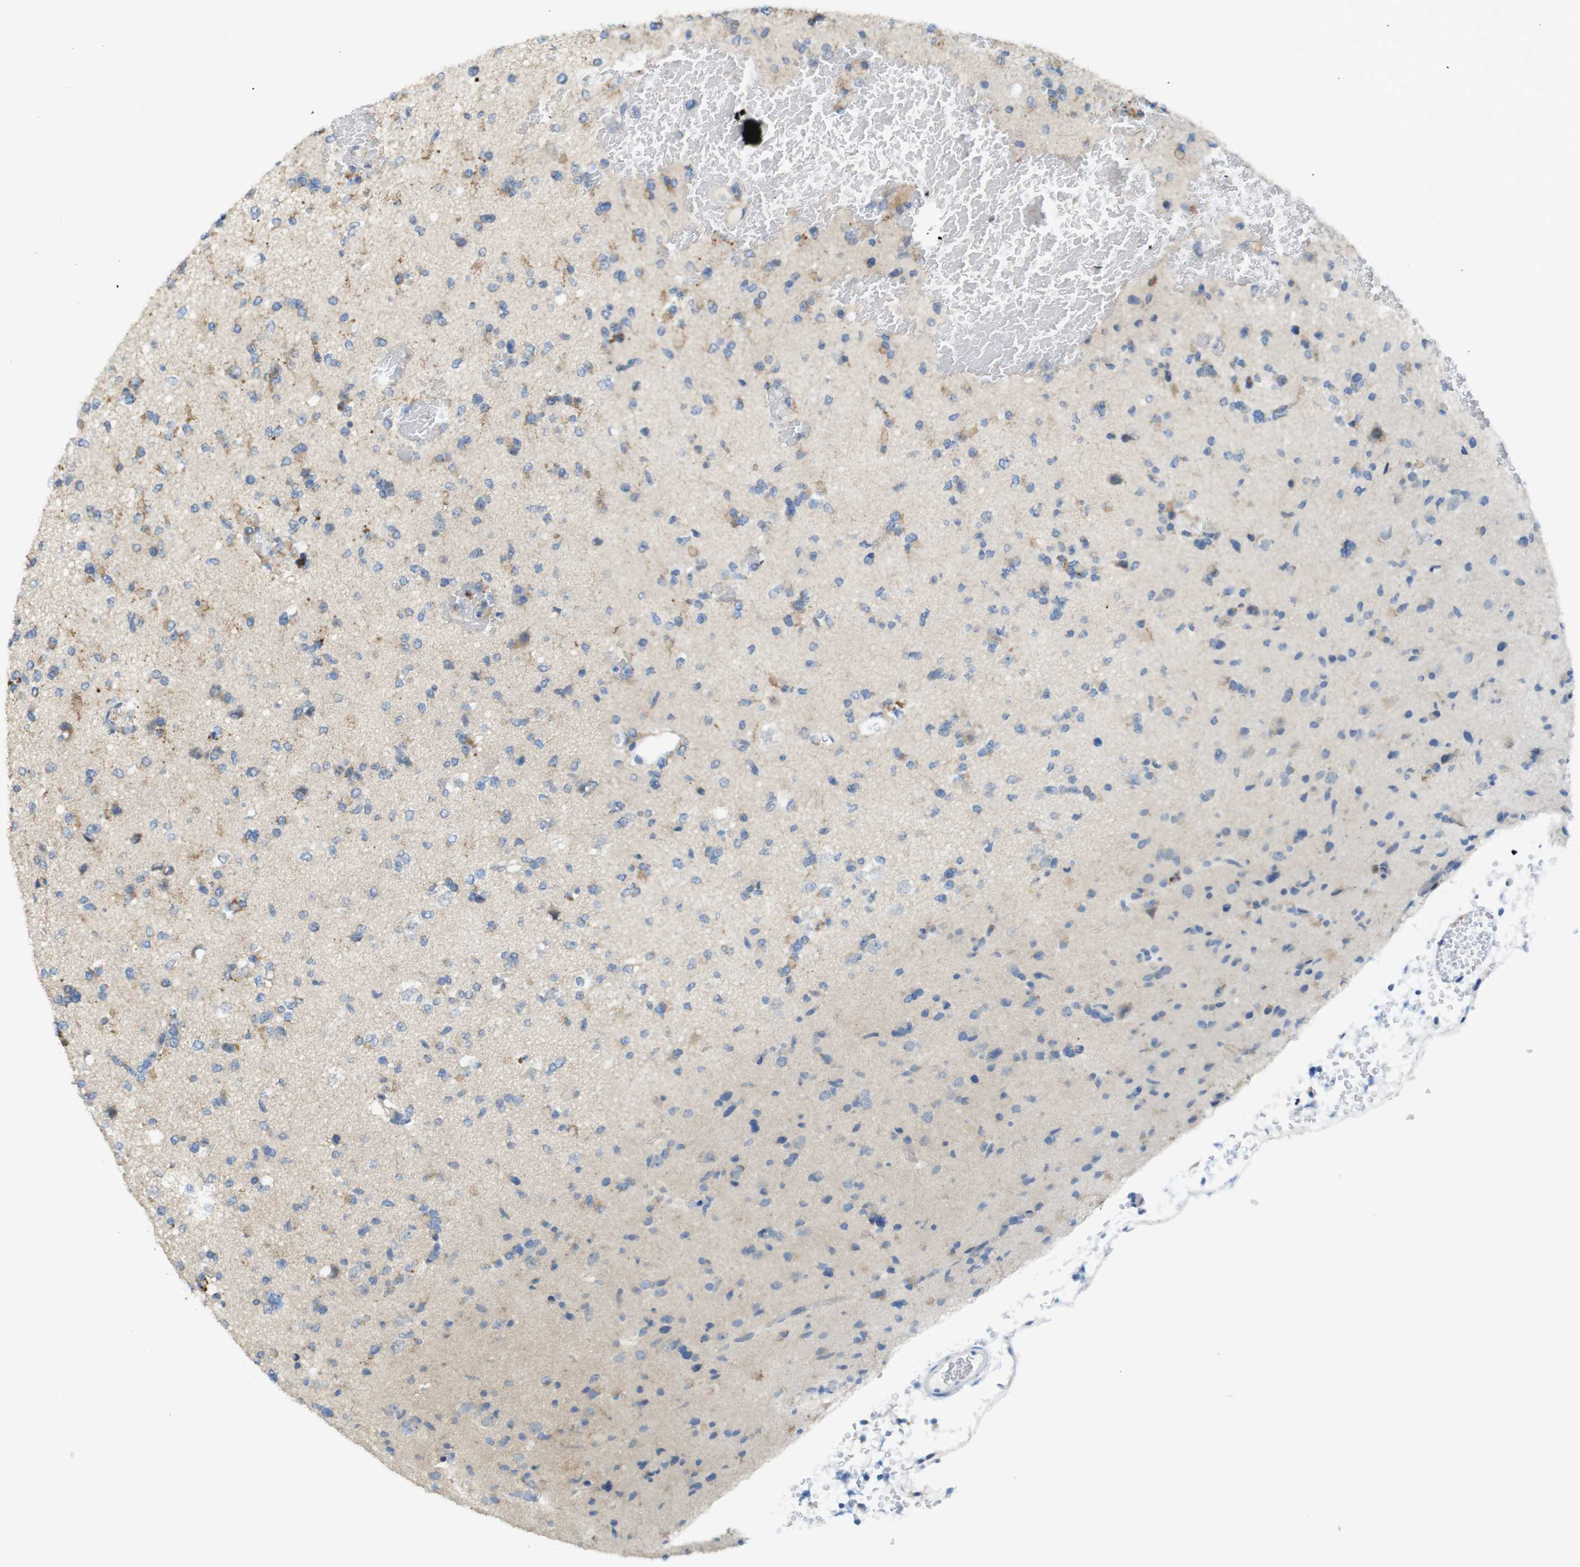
{"staining": {"intensity": "moderate", "quantity": "<25%", "location": "cytoplasmic/membranous"}, "tissue": "glioma", "cell_type": "Tumor cells", "image_type": "cancer", "snomed": [{"axis": "morphology", "description": "Glioma, malignant, Low grade"}, {"axis": "topography", "description": "Brain"}], "caption": "Protein expression by immunohistochemistry reveals moderate cytoplasmic/membranous expression in about <25% of tumor cells in malignant low-grade glioma.", "gene": "MARCHF1", "patient": {"sex": "female", "age": 22}}